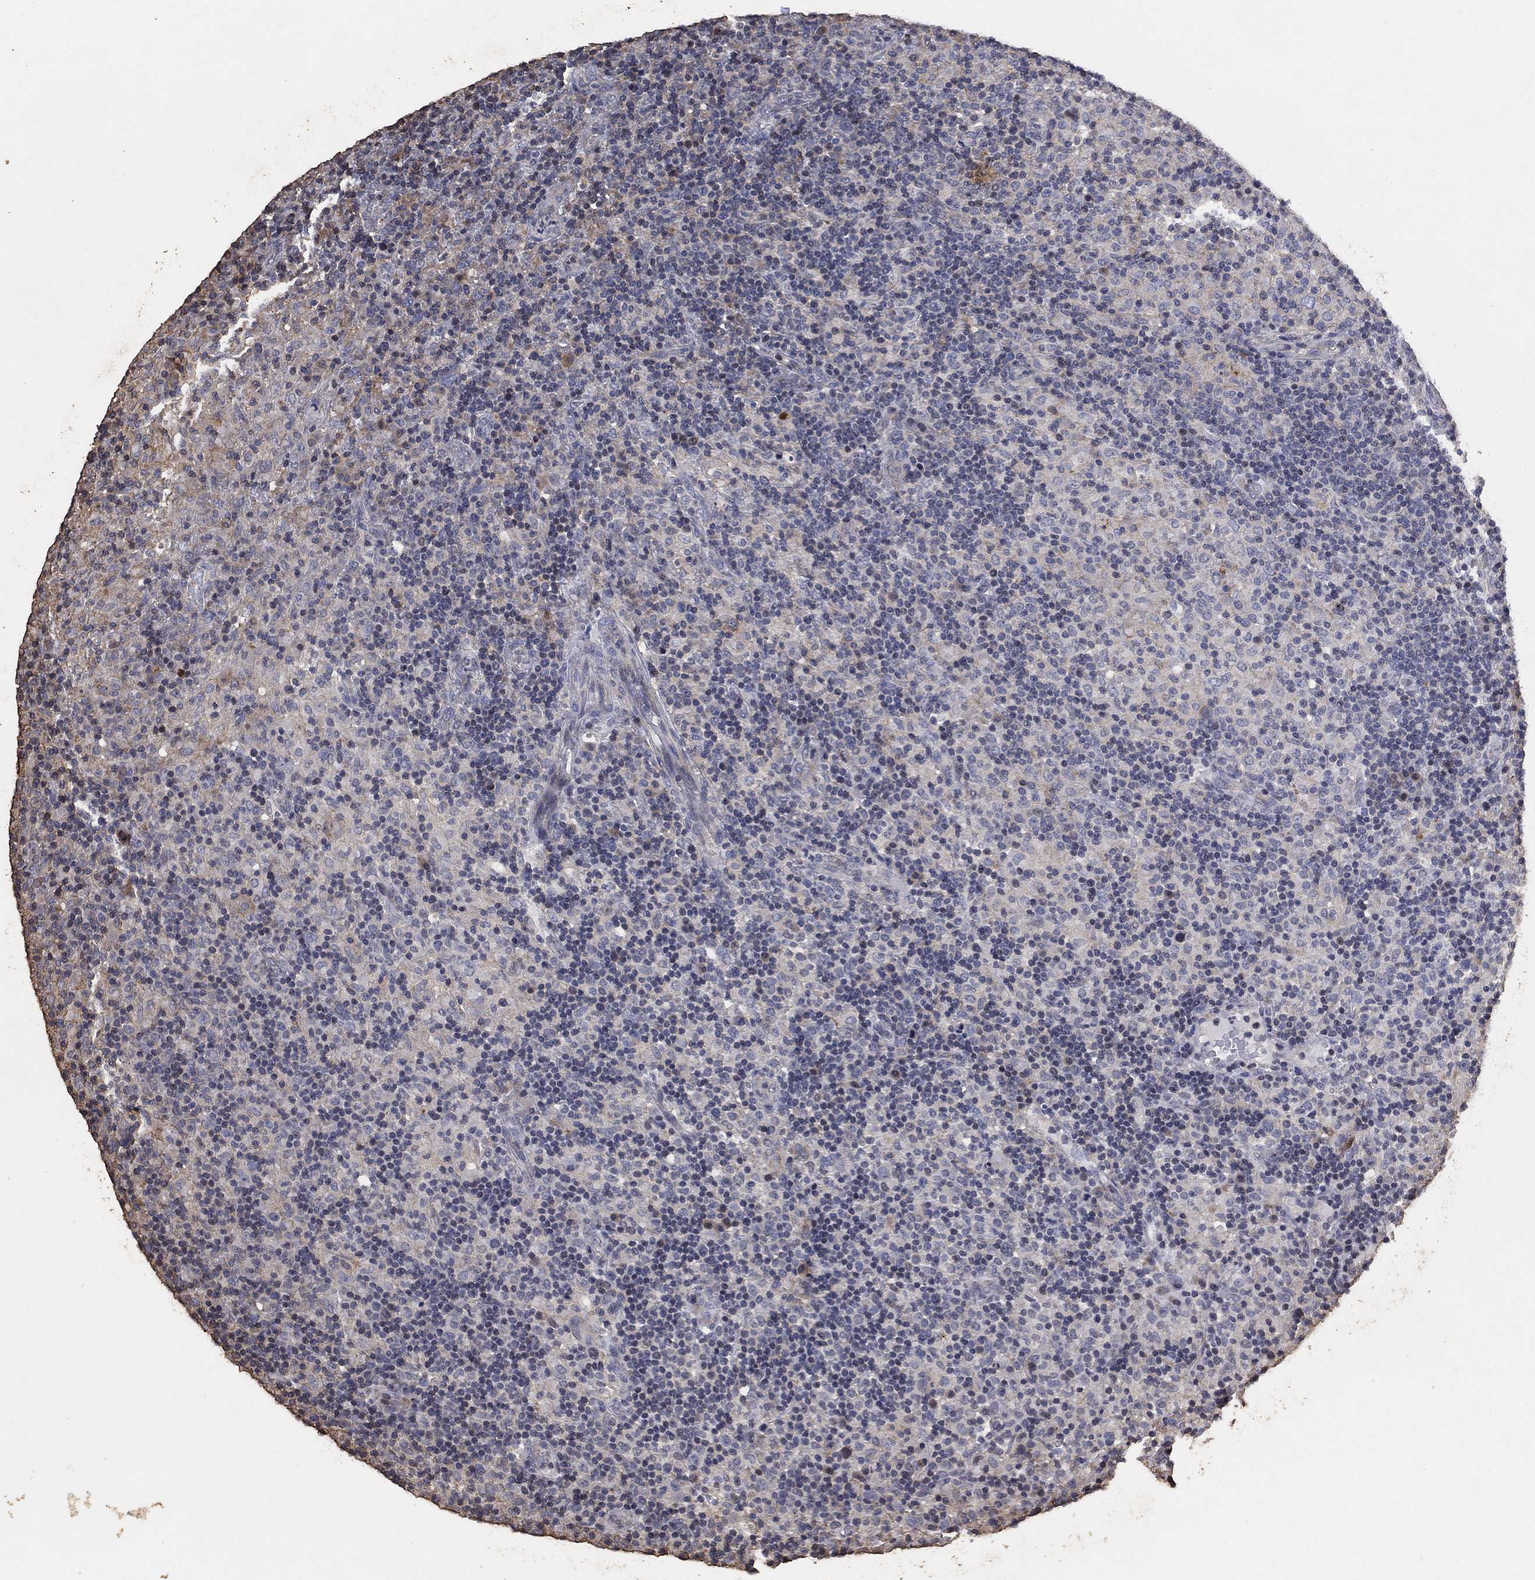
{"staining": {"intensity": "negative", "quantity": "none", "location": "none"}, "tissue": "lymphoma", "cell_type": "Tumor cells", "image_type": "cancer", "snomed": [{"axis": "morphology", "description": "Hodgkin's disease, NOS"}, {"axis": "topography", "description": "Lymph node"}], "caption": "There is no significant positivity in tumor cells of Hodgkin's disease.", "gene": "ADPRHL1", "patient": {"sex": "male", "age": 70}}